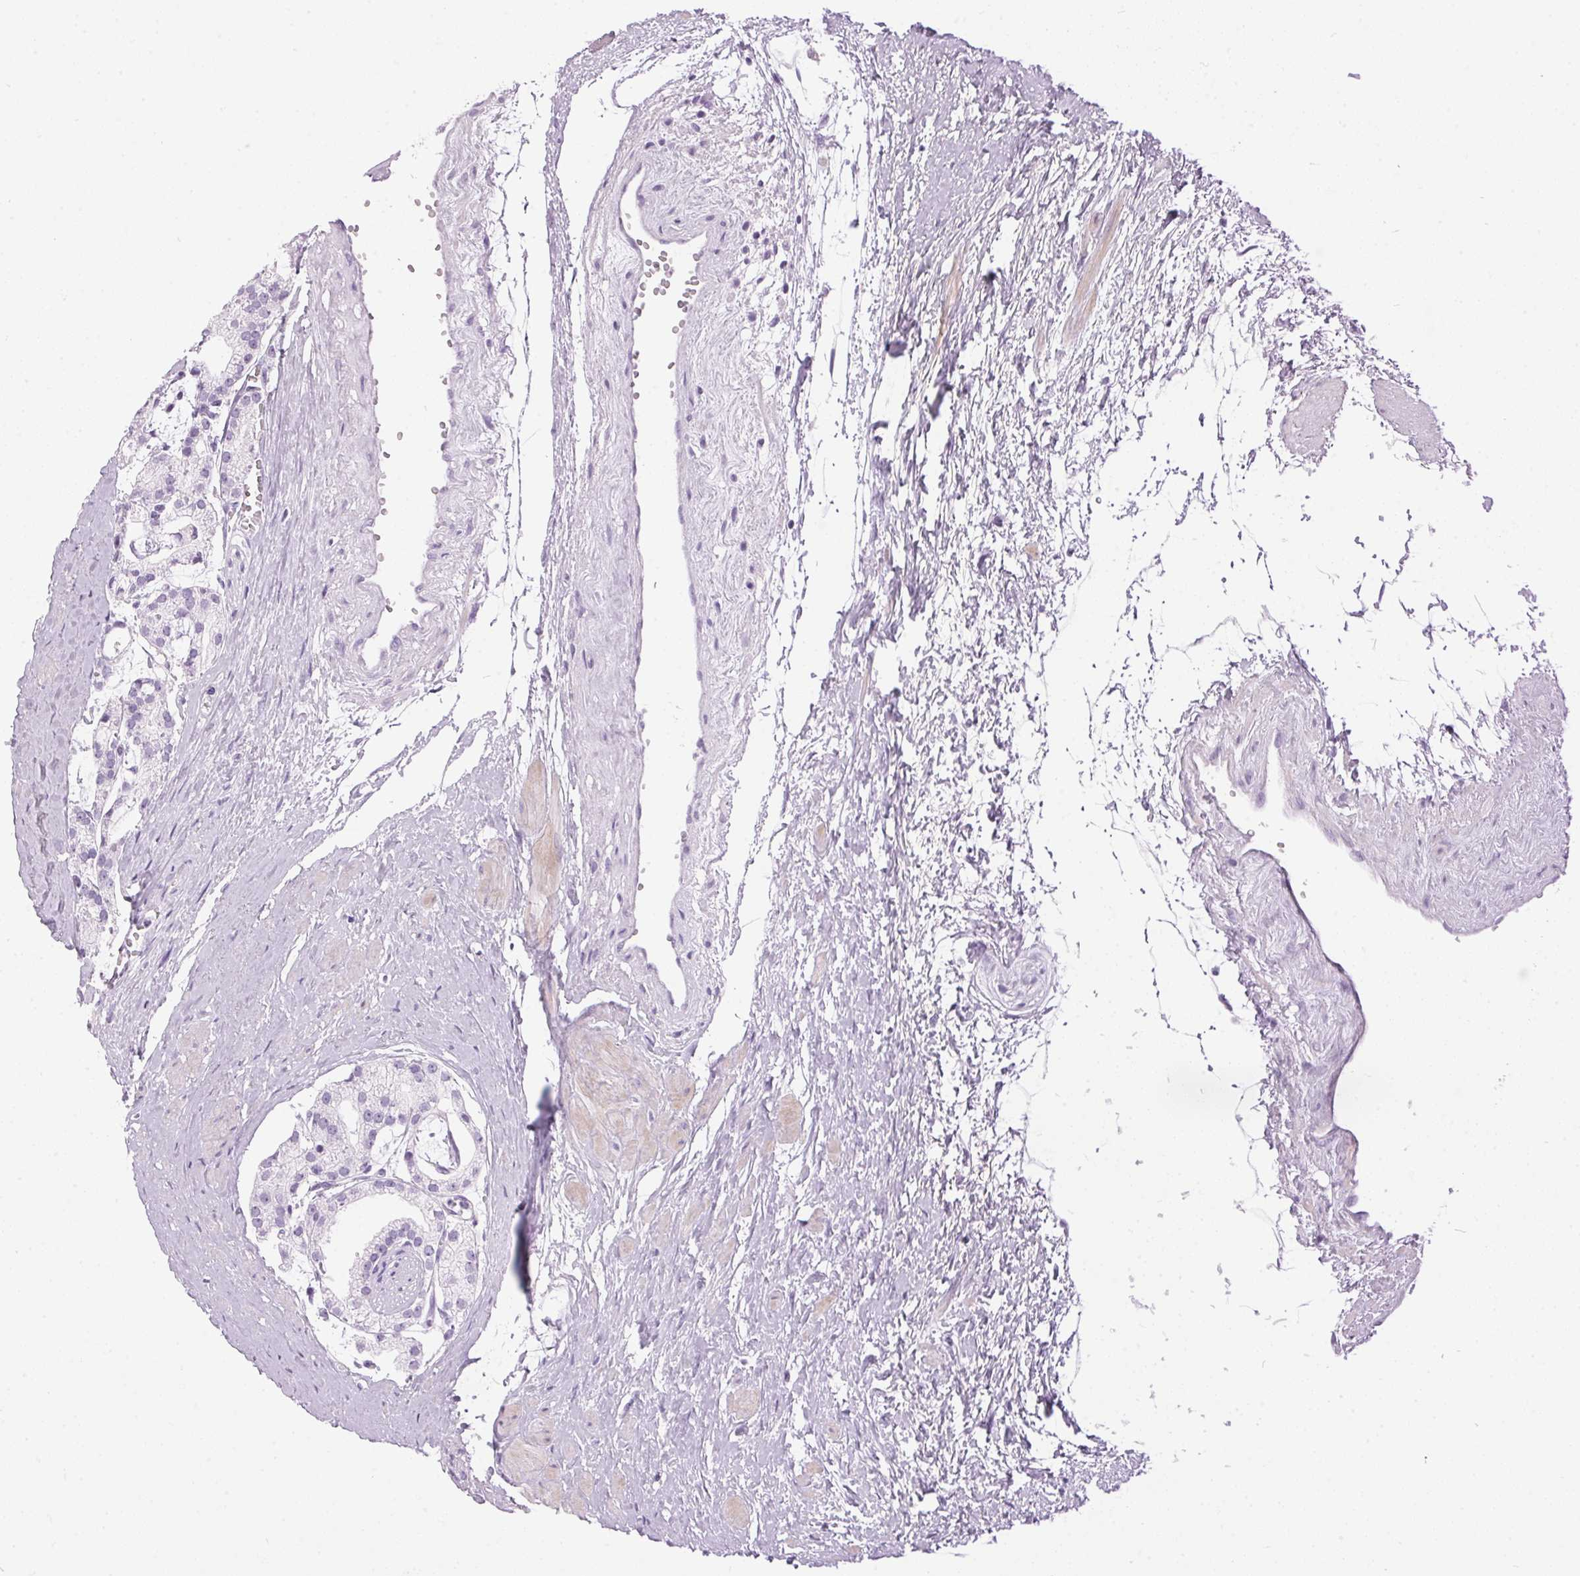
{"staining": {"intensity": "negative", "quantity": "none", "location": "none"}, "tissue": "prostate cancer", "cell_type": "Tumor cells", "image_type": "cancer", "snomed": [{"axis": "morphology", "description": "Adenocarcinoma, High grade"}, {"axis": "topography", "description": "Prostate"}], "caption": "The IHC micrograph has no significant staining in tumor cells of adenocarcinoma (high-grade) (prostate) tissue.", "gene": "SP7", "patient": {"sex": "male", "age": 71}}